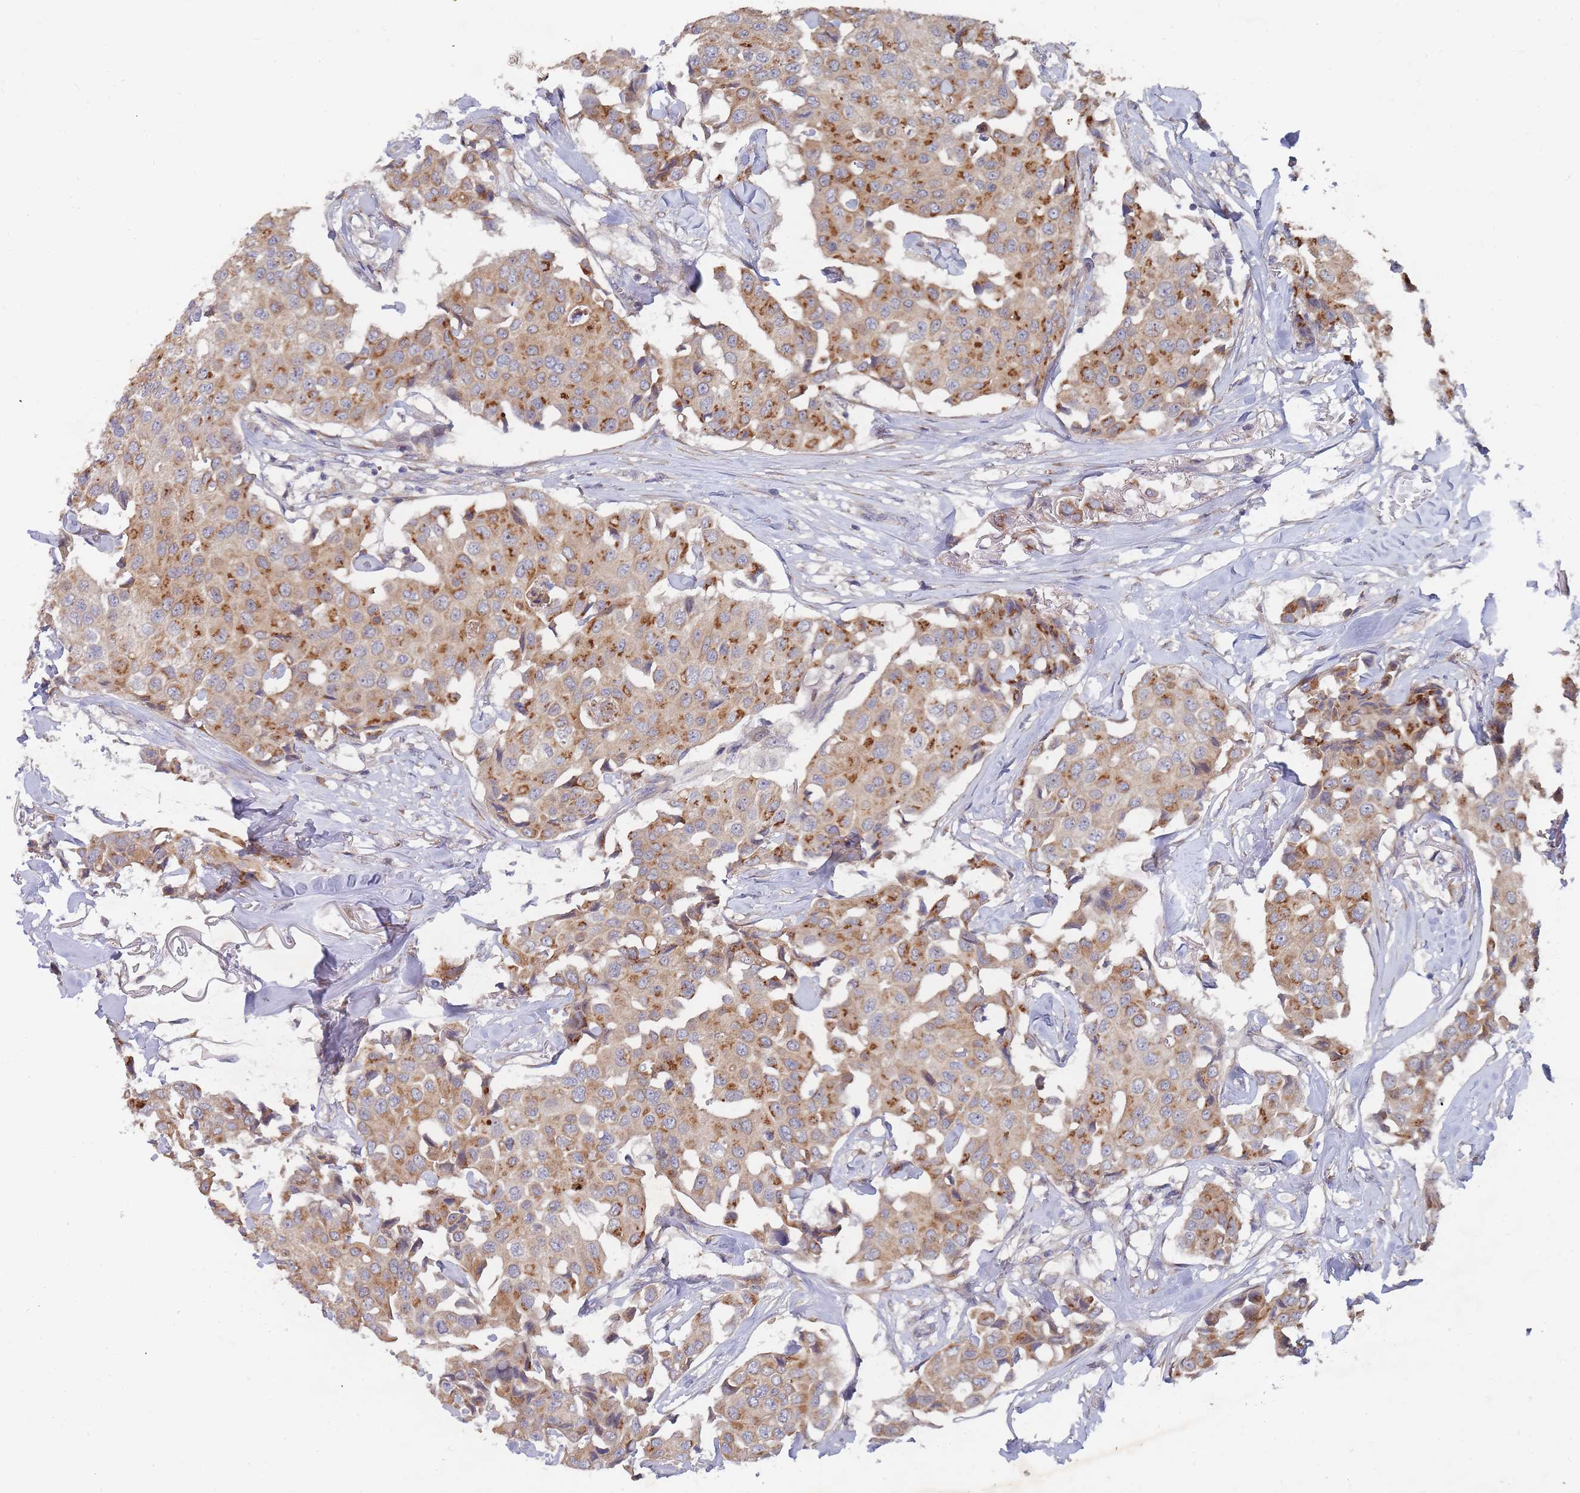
{"staining": {"intensity": "moderate", "quantity": ">75%", "location": "cytoplasmic/membranous"}, "tissue": "breast cancer", "cell_type": "Tumor cells", "image_type": "cancer", "snomed": [{"axis": "morphology", "description": "Duct carcinoma"}, {"axis": "topography", "description": "Breast"}], "caption": "Protein expression analysis of breast cancer displays moderate cytoplasmic/membranous expression in about >75% of tumor cells.", "gene": "SLC35F5", "patient": {"sex": "female", "age": 80}}